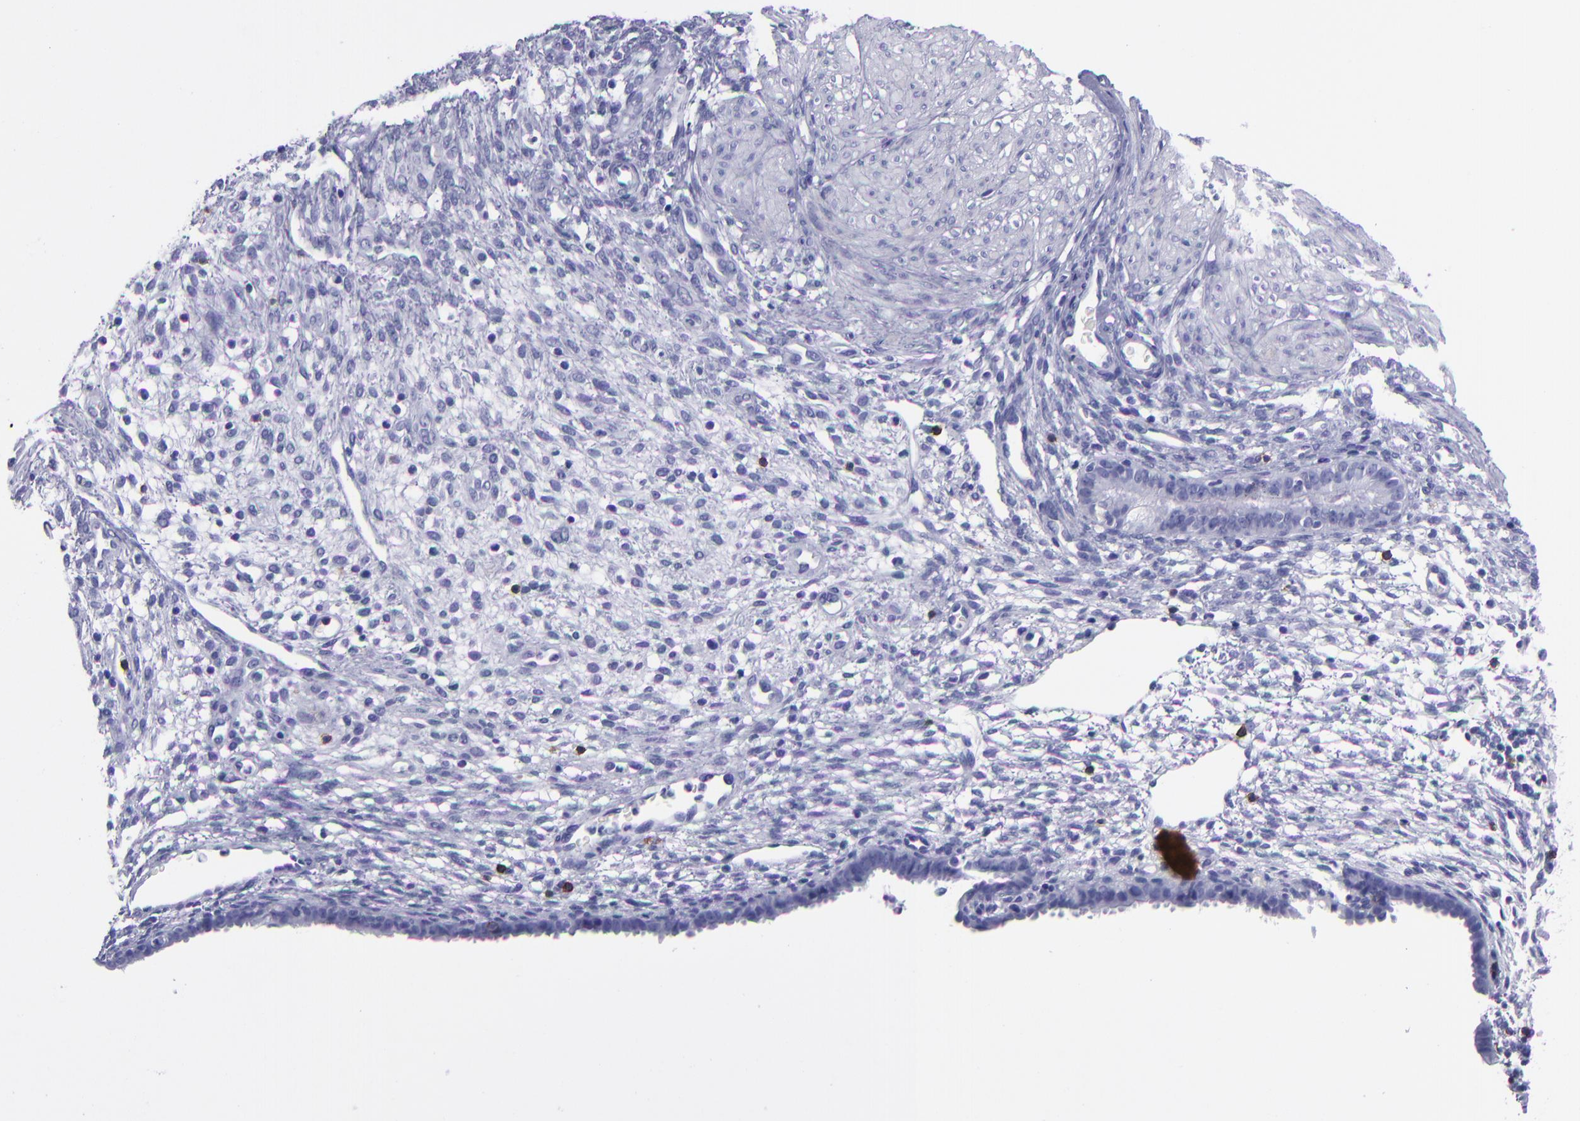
{"staining": {"intensity": "moderate", "quantity": "<25%", "location": "cytoplasmic/membranous"}, "tissue": "endometrium", "cell_type": "Cells in endometrial stroma", "image_type": "normal", "snomed": [{"axis": "morphology", "description": "Normal tissue, NOS"}, {"axis": "topography", "description": "Endometrium"}], "caption": "The micrograph displays a brown stain indicating the presence of a protein in the cytoplasmic/membranous of cells in endometrial stroma in endometrium.", "gene": "CD6", "patient": {"sex": "female", "age": 72}}